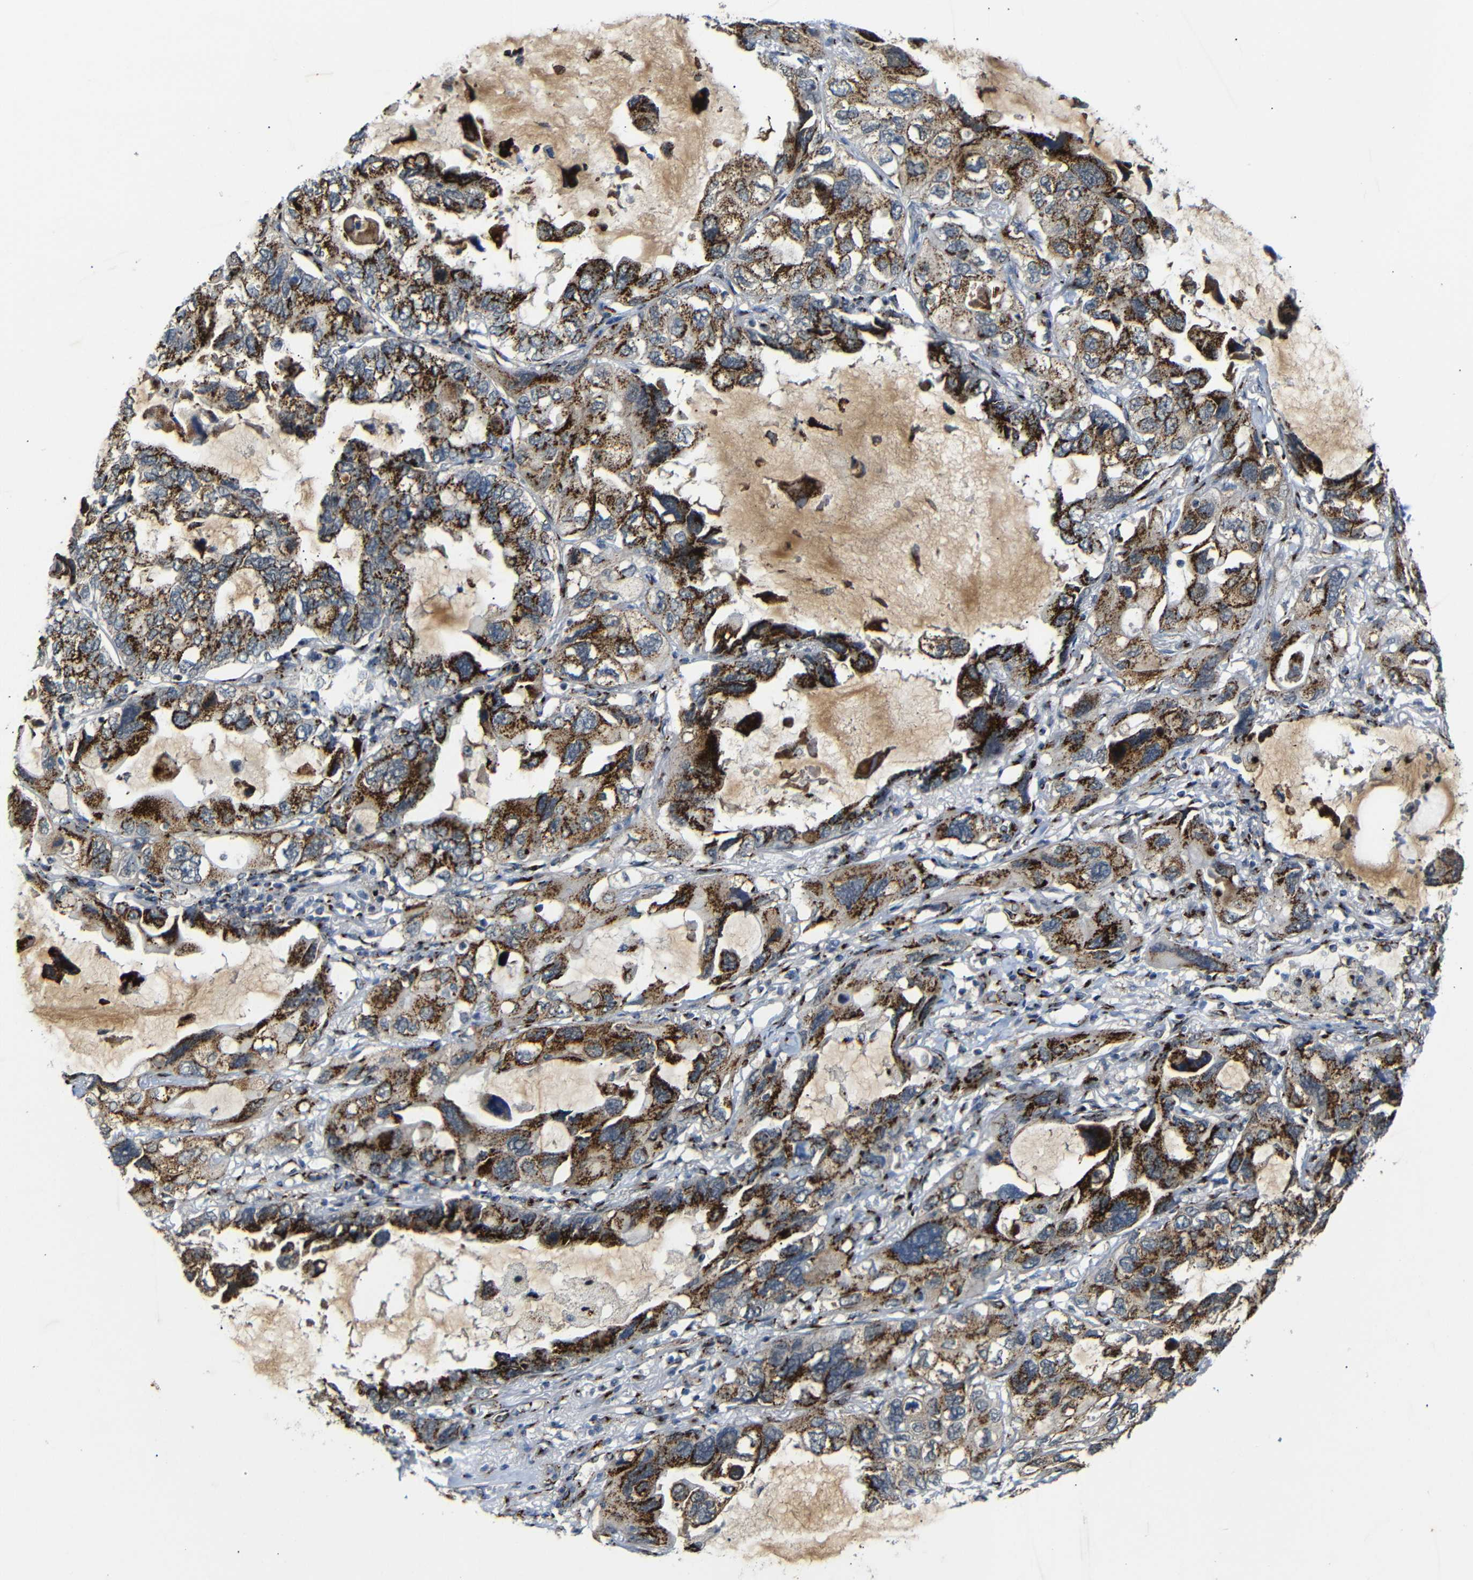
{"staining": {"intensity": "strong", "quantity": ">75%", "location": "cytoplasmic/membranous"}, "tissue": "lung cancer", "cell_type": "Tumor cells", "image_type": "cancer", "snomed": [{"axis": "morphology", "description": "Squamous cell carcinoma, NOS"}, {"axis": "topography", "description": "Lung"}], "caption": "This image demonstrates lung cancer (squamous cell carcinoma) stained with IHC to label a protein in brown. The cytoplasmic/membranous of tumor cells show strong positivity for the protein. Nuclei are counter-stained blue.", "gene": "TGOLN2", "patient": {"sex": "female", "age": 73}}